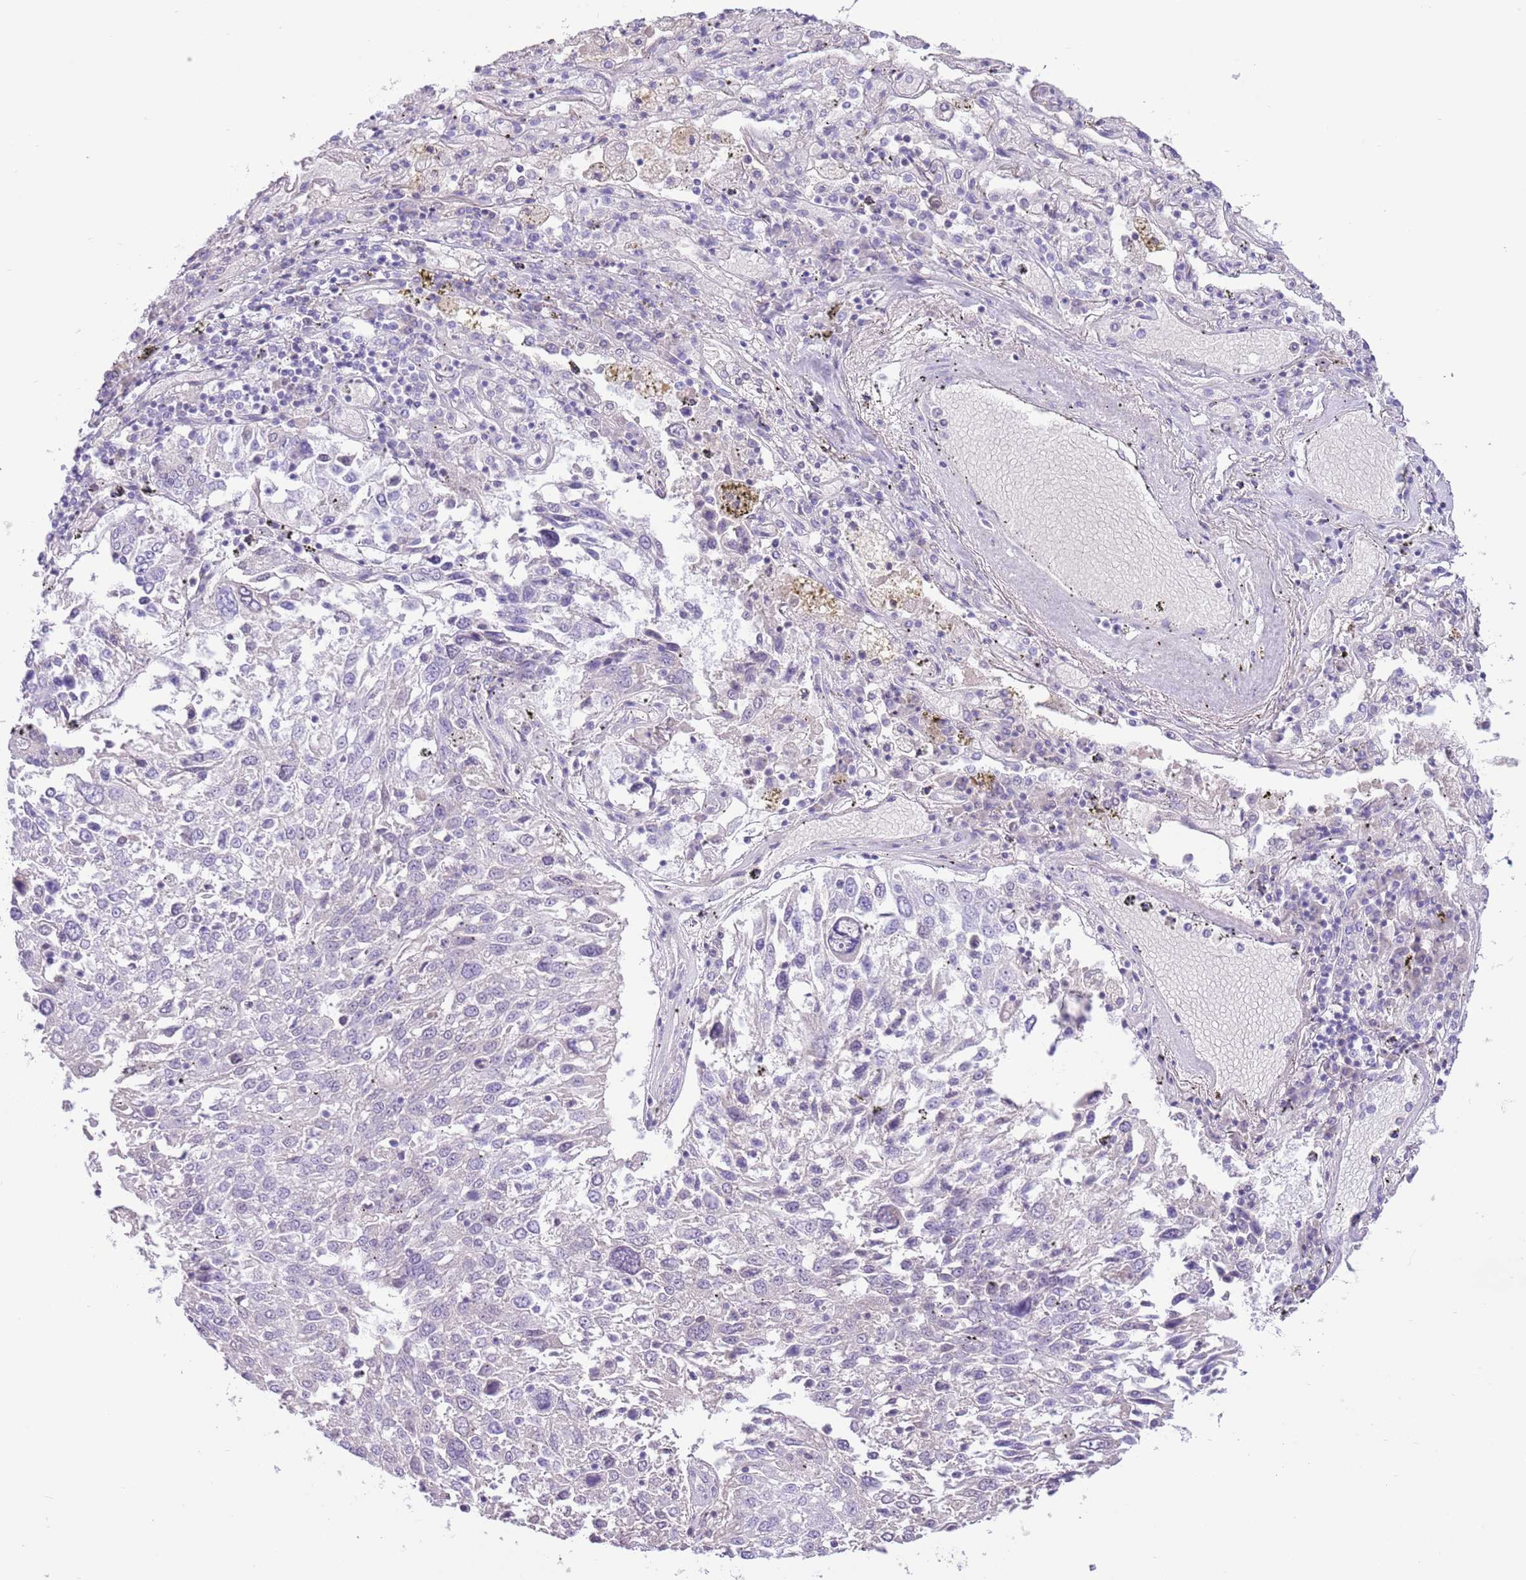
{"staining": {"intensity": "negative", "quantity": "none", "location": "none"}, "tissue": "lung cancer", "cell_type": "Tumor cells", "image_type": "cancer", "snomed": [{"axis": "morphology", "description": "Squamous cell carcinoma, NOS"}, {"axis": "topography", "description": "Lung"}], "caption": "Immunohistochemical staining of lung cancer exhibits no significant positivity in tumor cells.", "gene": "TOX2", "patient": {"sex": "male", "age": 65}}